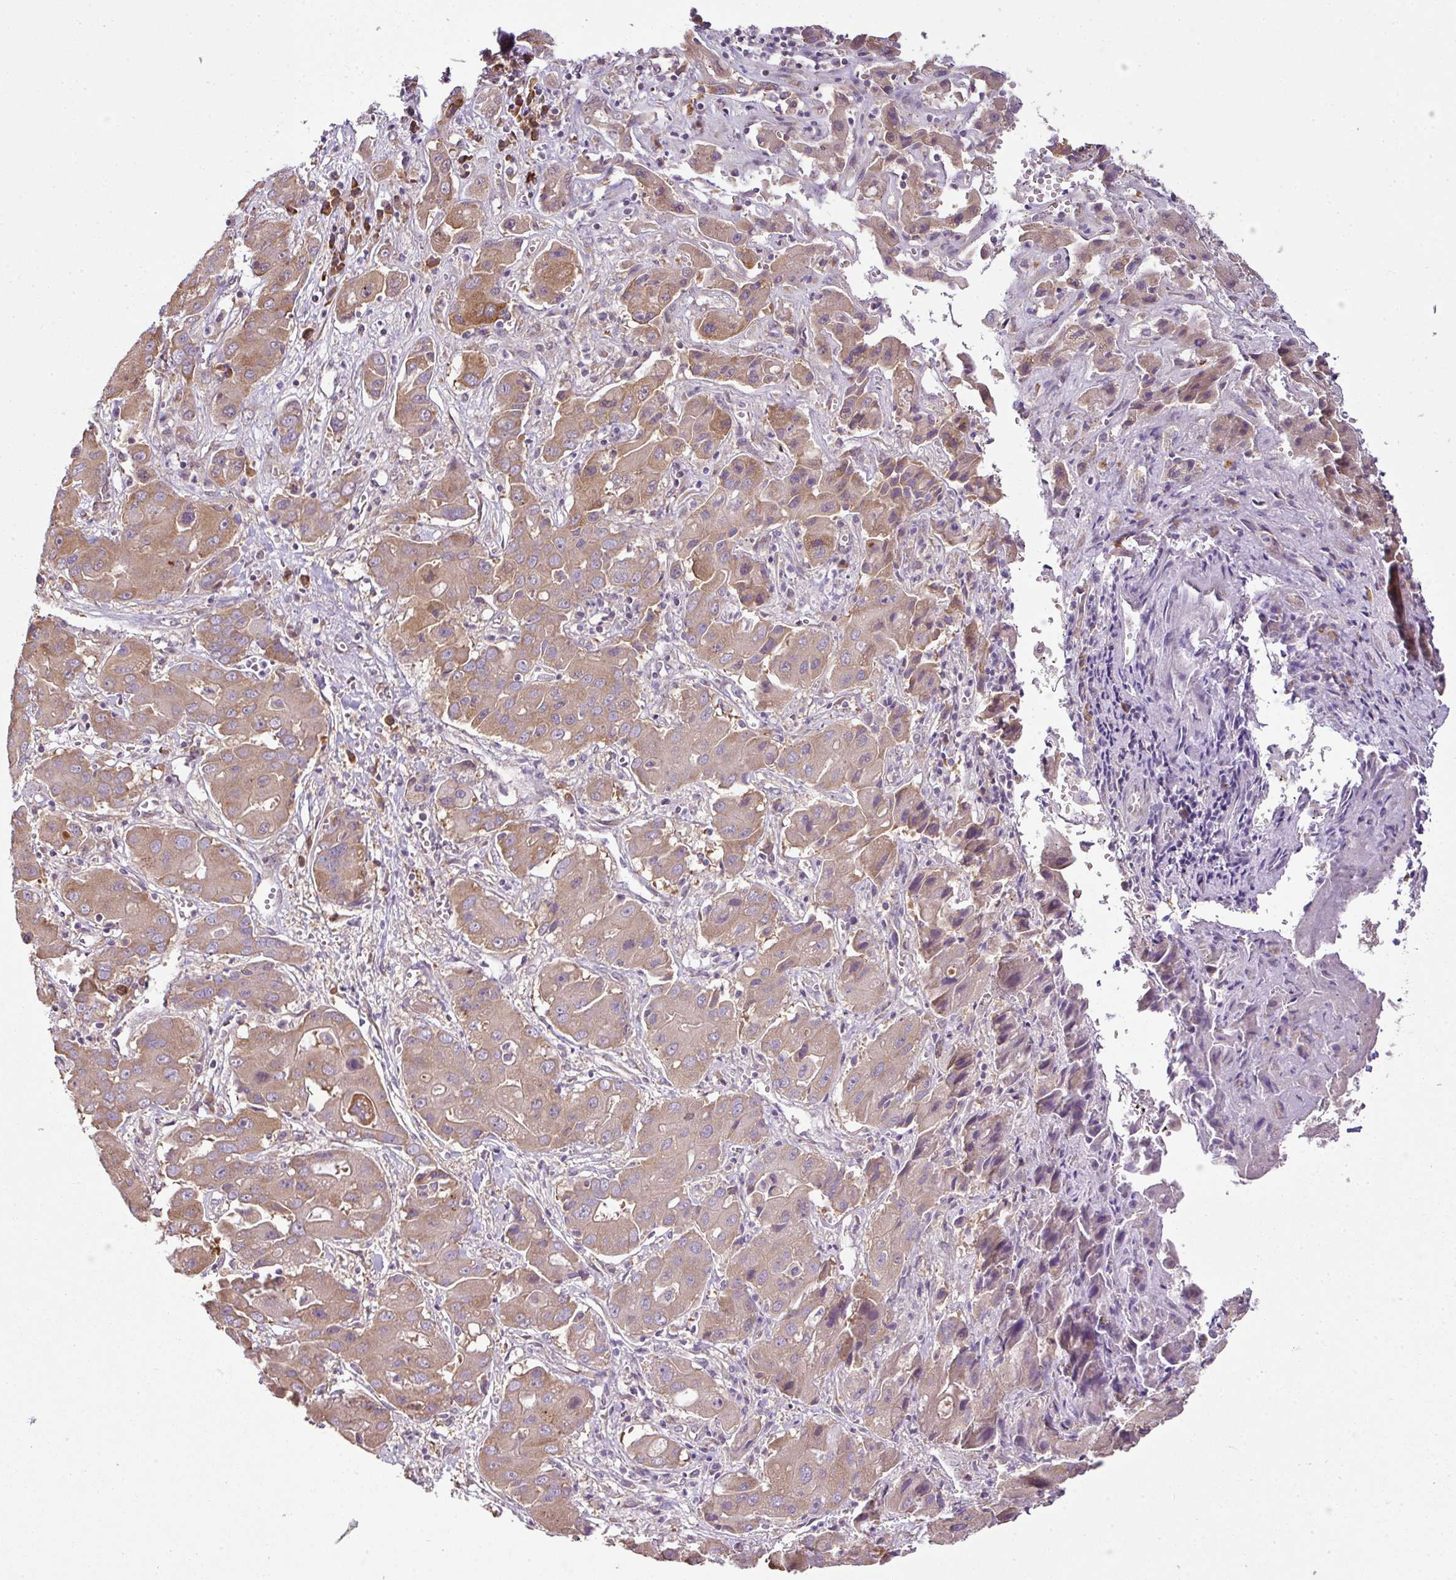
{"staining": {"intensity": "moderate", "quantity": ">75%", "location": "cytoplasmic/membranous"}, "tissue": "liver cancer", "cell_type": "Tumor cells", "image_type": "cancer", "snomed": [{"axis": "morphology", "description": "Cholangiocarcinoma"}, {"axis": "topography", "description": "Liver"}], "caption": "Immunohistochemical staining of human liver cancer (cholangiocarcinoma) demonstrates medium levels of moderate cytoplasmic/membranous protein staining in about >75% of tumor cells.", "gene": "RBM4B", "patient": {"sex": "male", "age": 67}}